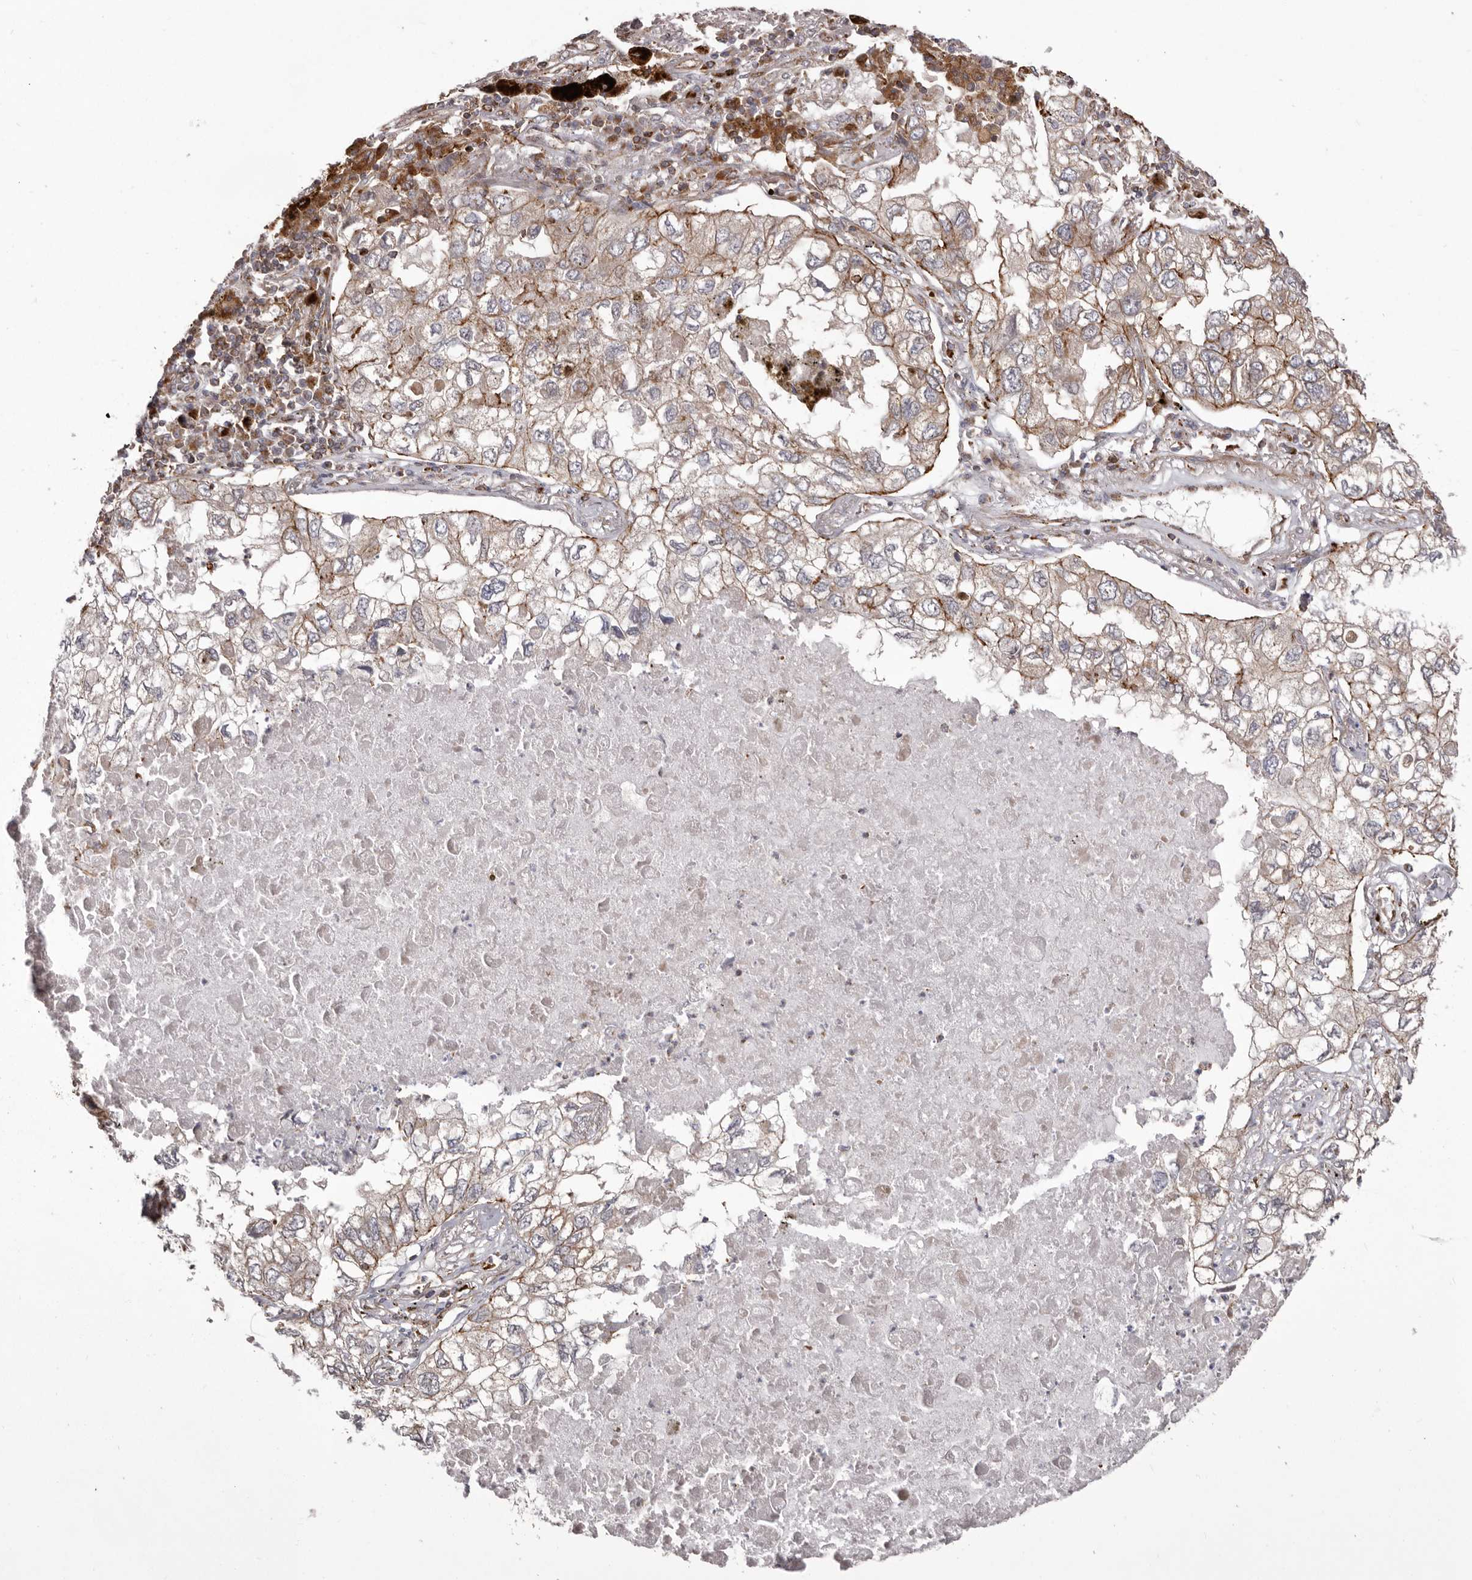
{"staining": {"intensity": "weak", "quantity": "25%-75%", "location": "cytoplasmic/membranous"}, "tissue": "lung cancer", "cell_type": "Tumor cells", "image_type": "cancer", "snomed": [{"axis": "morphology", "description": "Adenocarcinoma, NOS"}, {"axis": "topography", "description": "Lung"}], "caption": "High-magnification brightfield microscopy of lung cancer (adenocarcinoma) stained with DAB (brown) and counterstained with hematoxylin (blue). tumor cells exhibit weak cytoplasmic/membranous staining is seen in about25%-75% of cells. (brown staining indicates protein expression, while blue staining denotes nuclei).", "gene": "NUP43", "patient": {"sex": "male", "age": 65}}